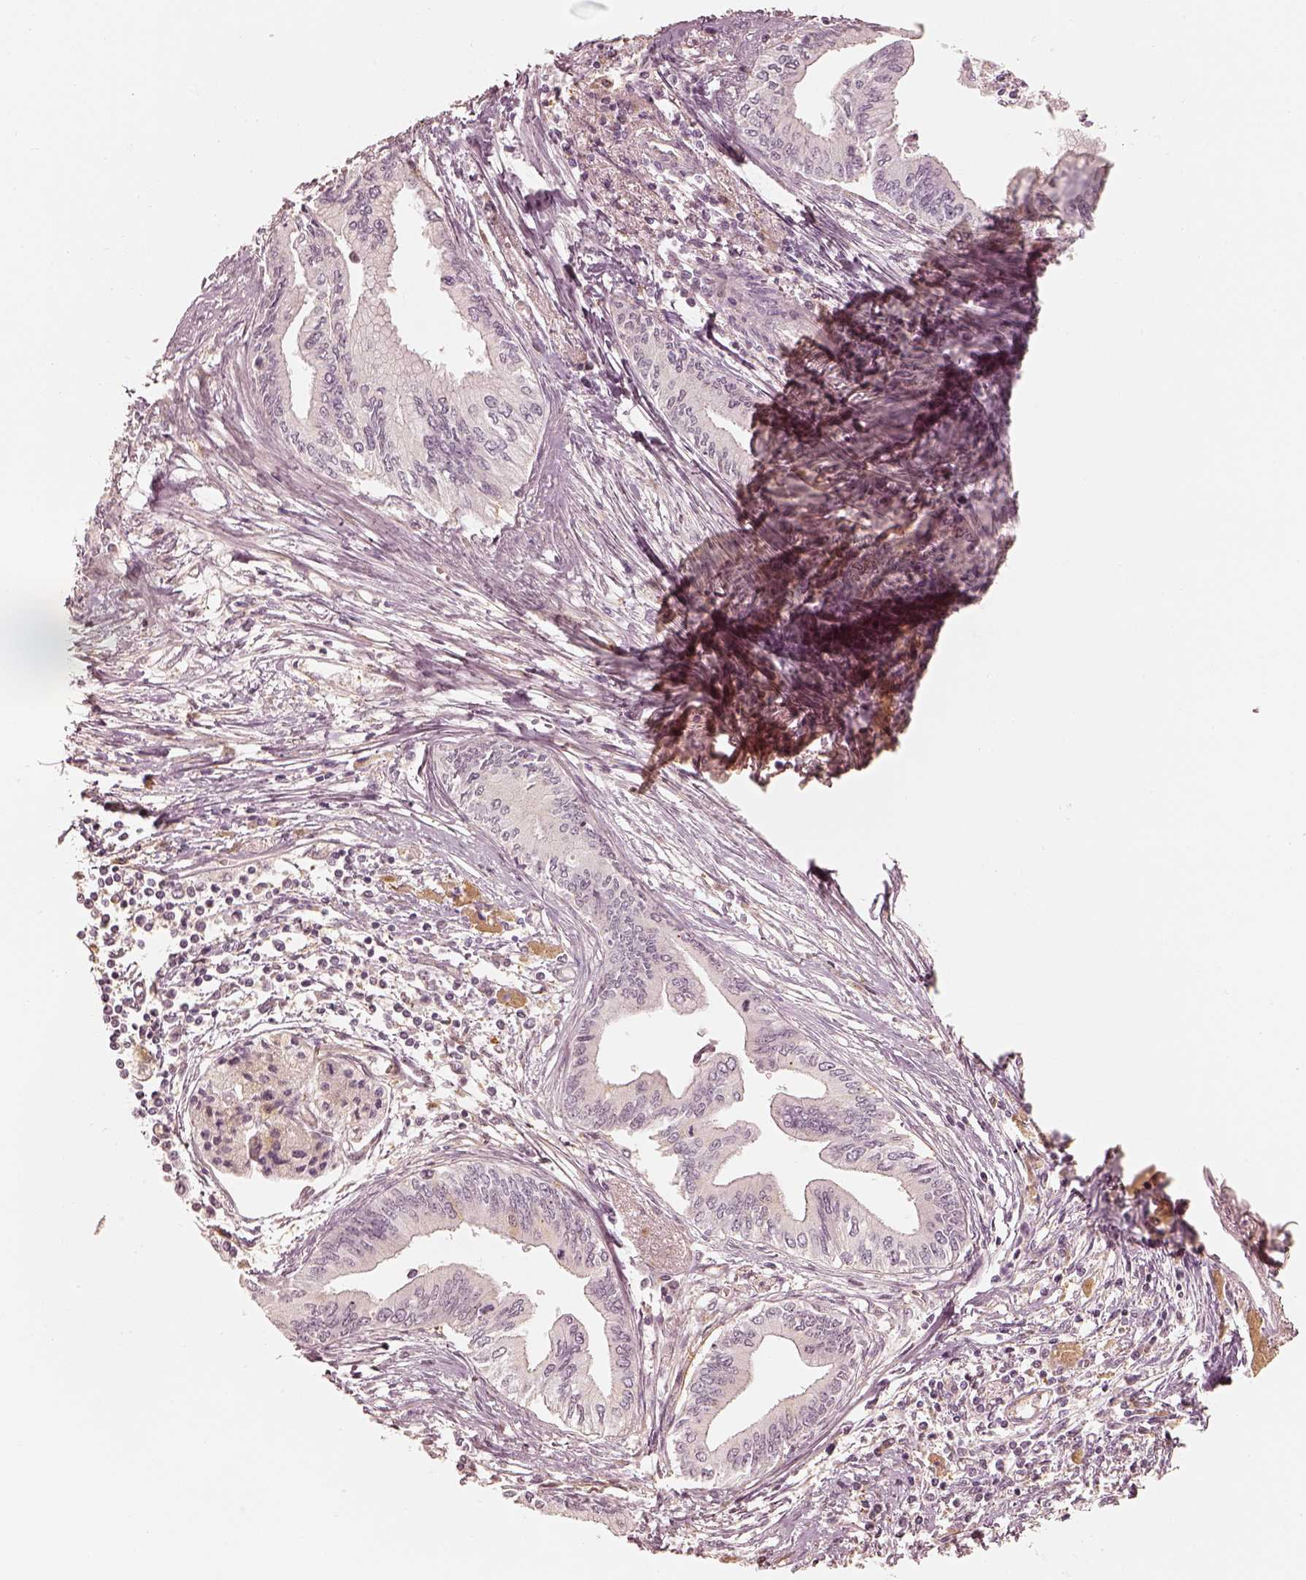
{"staining": {"intensity": "negative", "quantity": "none", "location": "none"}, "tissue": "pancreatic cancer", "cell_type": "Tumor cells", "image_type": "cancer", "snomed": [{"axis": "morphology", "description": "Adenocarcinoma, NOS"}, {"axis": "topography", "description": "Pancreas"}], "caption": "IHC of human pancreatic adenocarcinoma shows no positivity in tumor cells.", "gene": "GORASP2", "patient": {"sex": "female", "age": 61}}